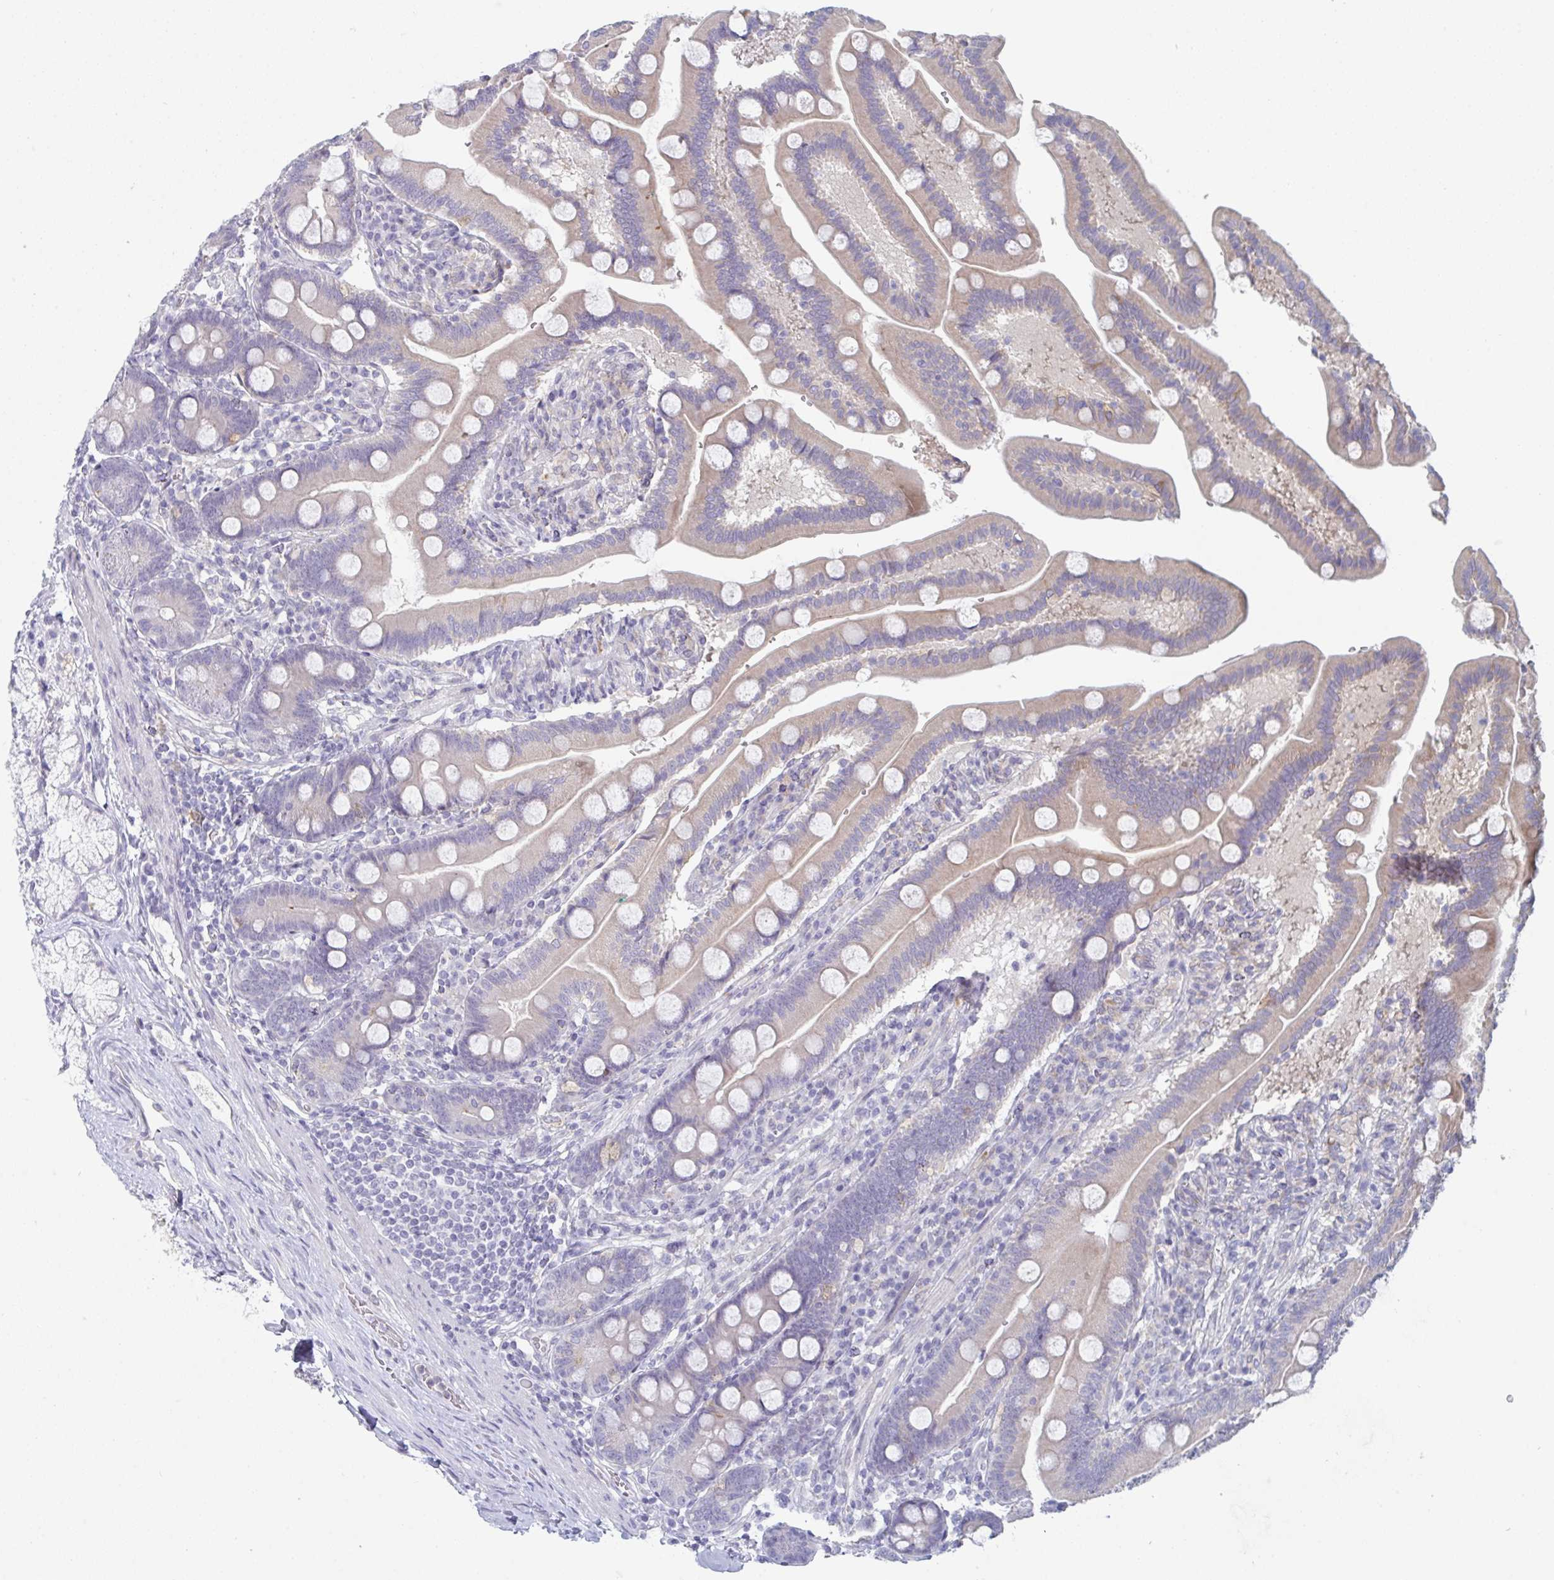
{"staining": {"intensity": "weak", "quantity": ">75%", "location": "cytoplasmic/membranous"}, "tissue": "duodenum", "cell_type": "Glandular cells", "image_type": "normal", "snomed": [{"axis": "morphology", "description": "Normal tissue, NOS"}, {"axis": "topography", "description": "Duodenum"}], "caption": "Immunohistochemistry (IHC) histopathology image of normal duodenum: duodenum stained using immunohistochemistry reveals low levels of weak protein expression localized specifically in the cytoplasmic/membranous of glandular cells, appearing as a cytoplasmic/membranous brown color.", "gene": "PTPRD", "patient": {"sex": "female", "age": 67}}